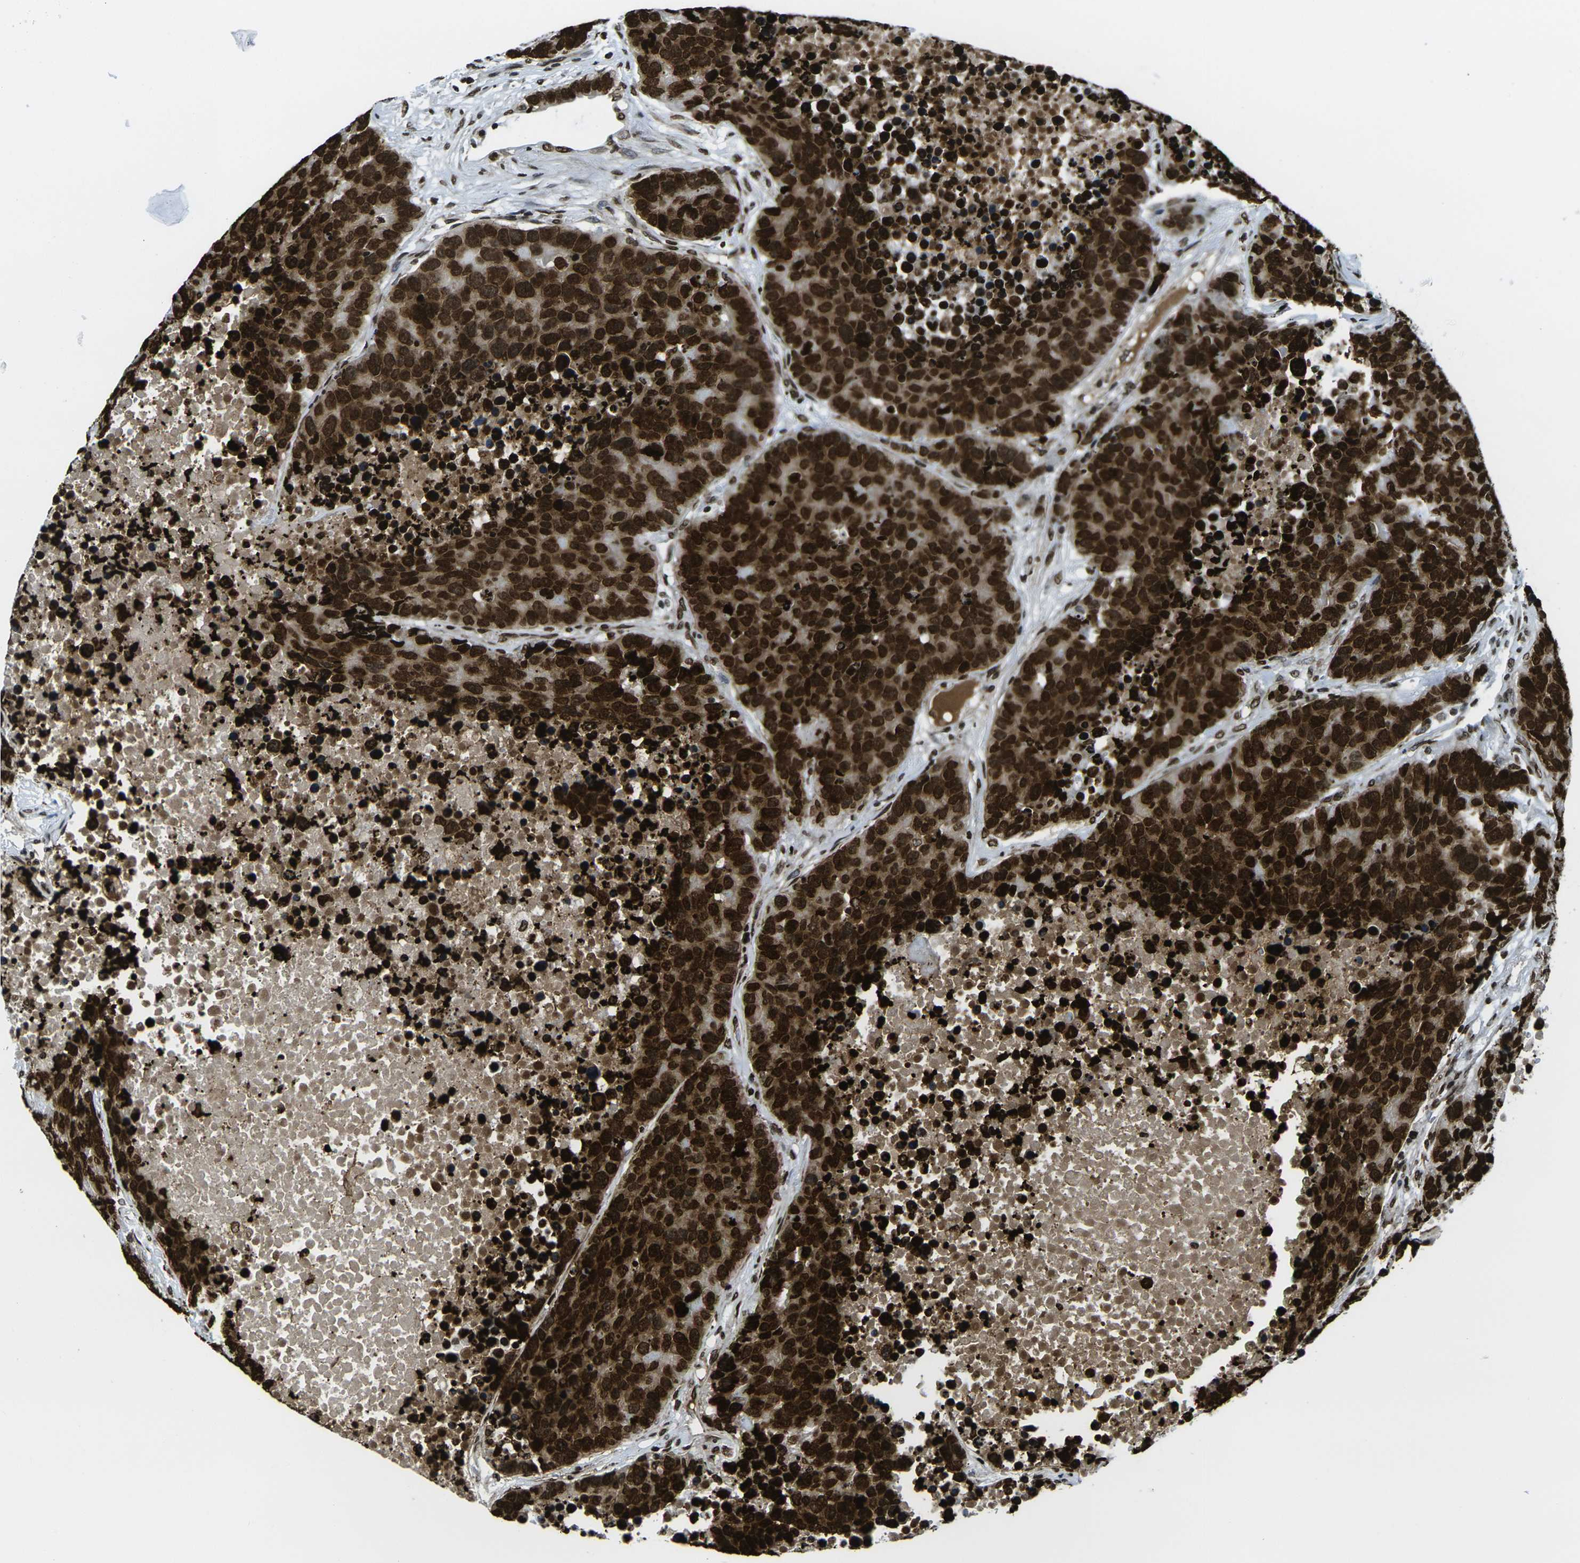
{"staining": {"intensity": "strong", "quantity": ">75%", "location": "nuclear"}, "tissue": "carcinoid", "cell_type": "Tumor cells", "image_type": "cancer", "snomed": [{"axis": "morphology", "description": "Carcinoid, malignant, NOS"}, {"axis": "topography", "description": "Lung"}], "caption": "Immunohistochemical staining of human carcinoid (malignant) reveals strong nuclear protein staining in about >75% of tumor cells. (DAB = brown stain, brightfield microscopy at high magnification).", "gene": "H2AX", "patient": {"sex": "male", "age": 60}}